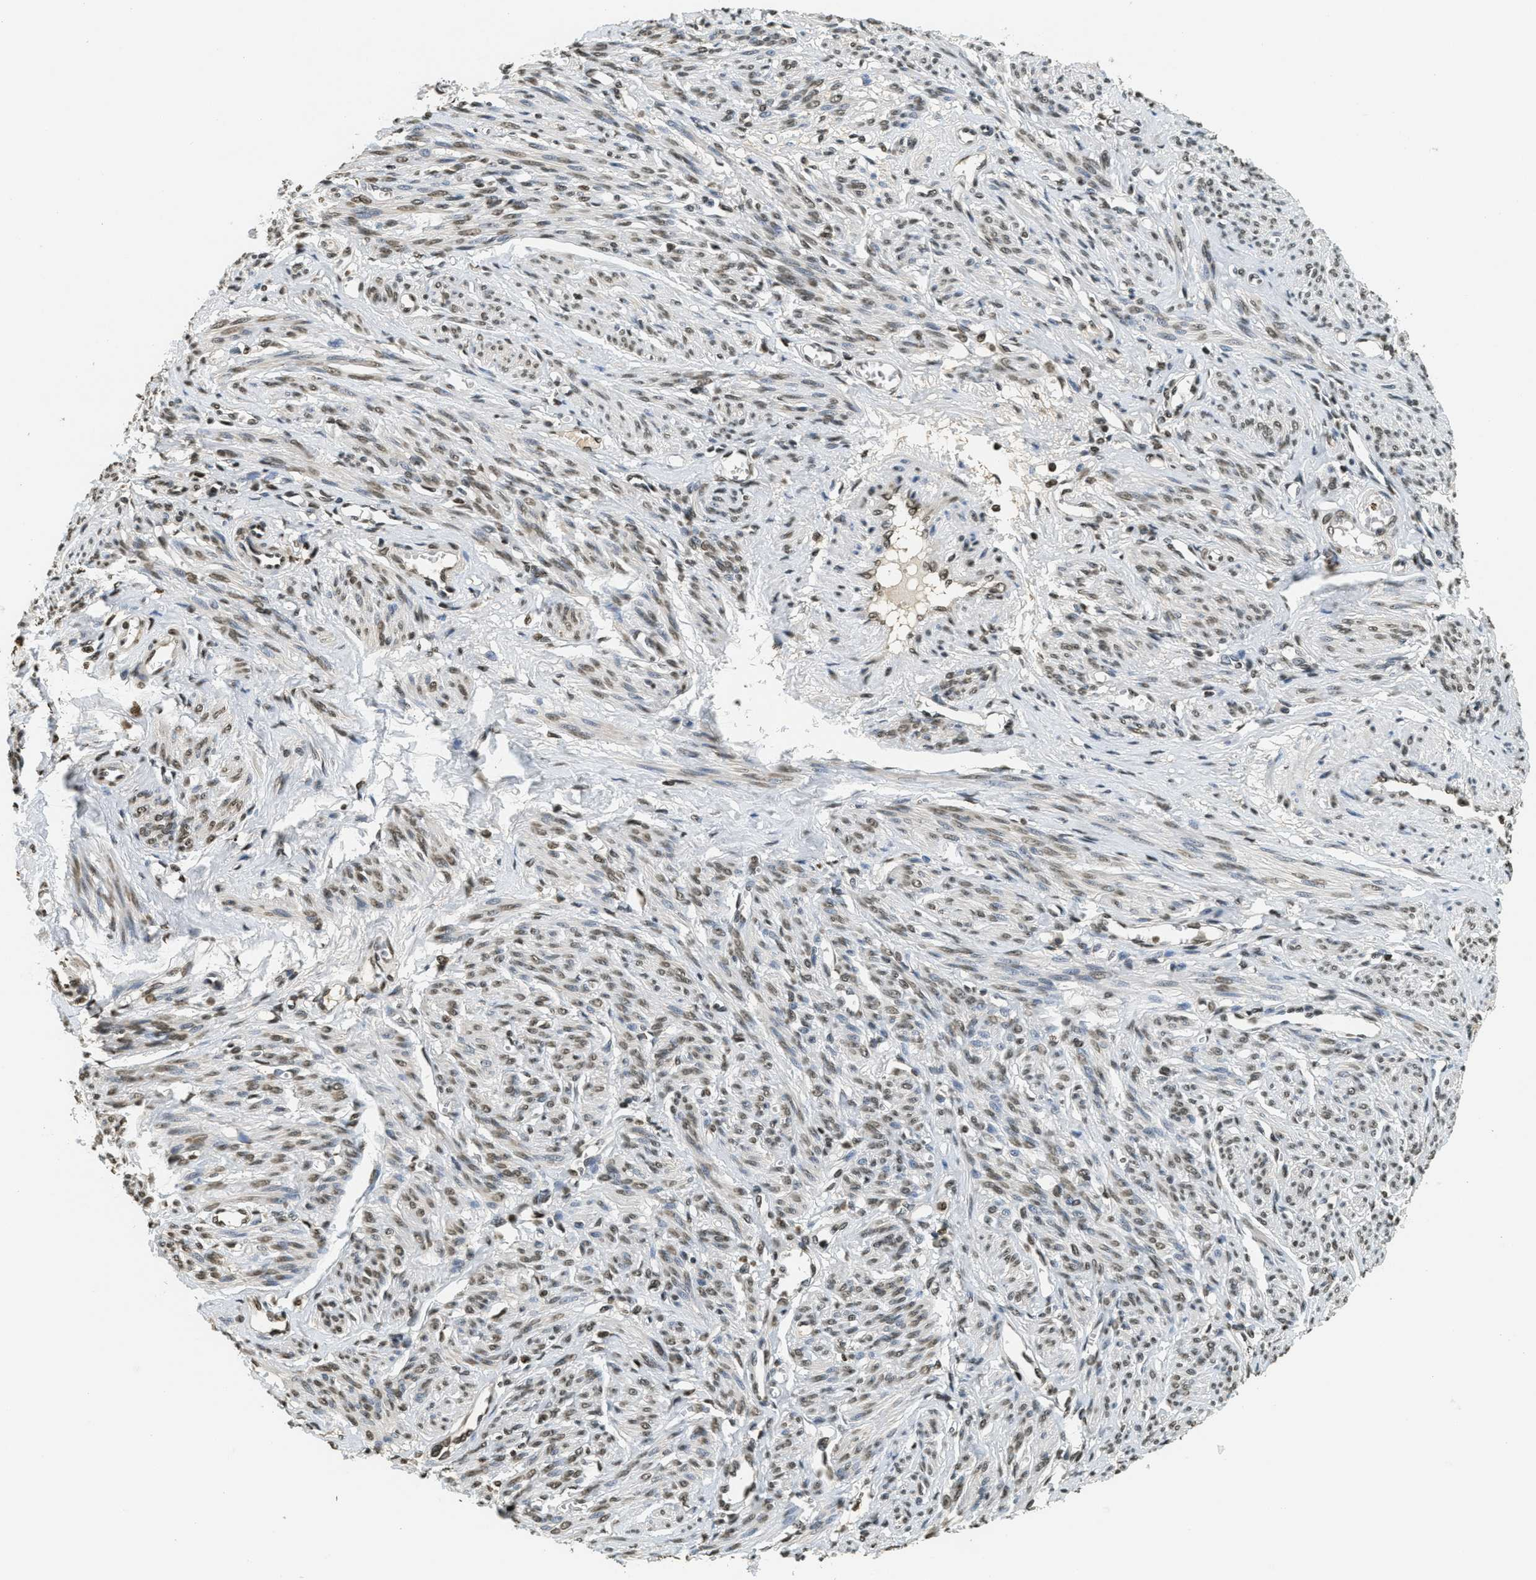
{"staining": {"intensity": "moderate", "quantity": ">75%", "location": "cytoplasmic/membranous,nuclear"}, "tissue": "smooth muscle", "cell_type": "Smooth muscle cells", "image_type": "normal", "snomed": [{"axis": "morphology", "description": "Normal tissue, NOS"}, {"axis": "topography", "description": "Smooth muscle"}], "caption": "Protein expression analysis of normal human smooth muscle reveals moderate cytoplasmic/membranous,nuclear staining in about >75% of smooth muscle cells. (DAB IHC, brown staining for protein, blue staining for nuclei).", "gene": "LDB2", "patient": {"sex": "female", "age": 65}}